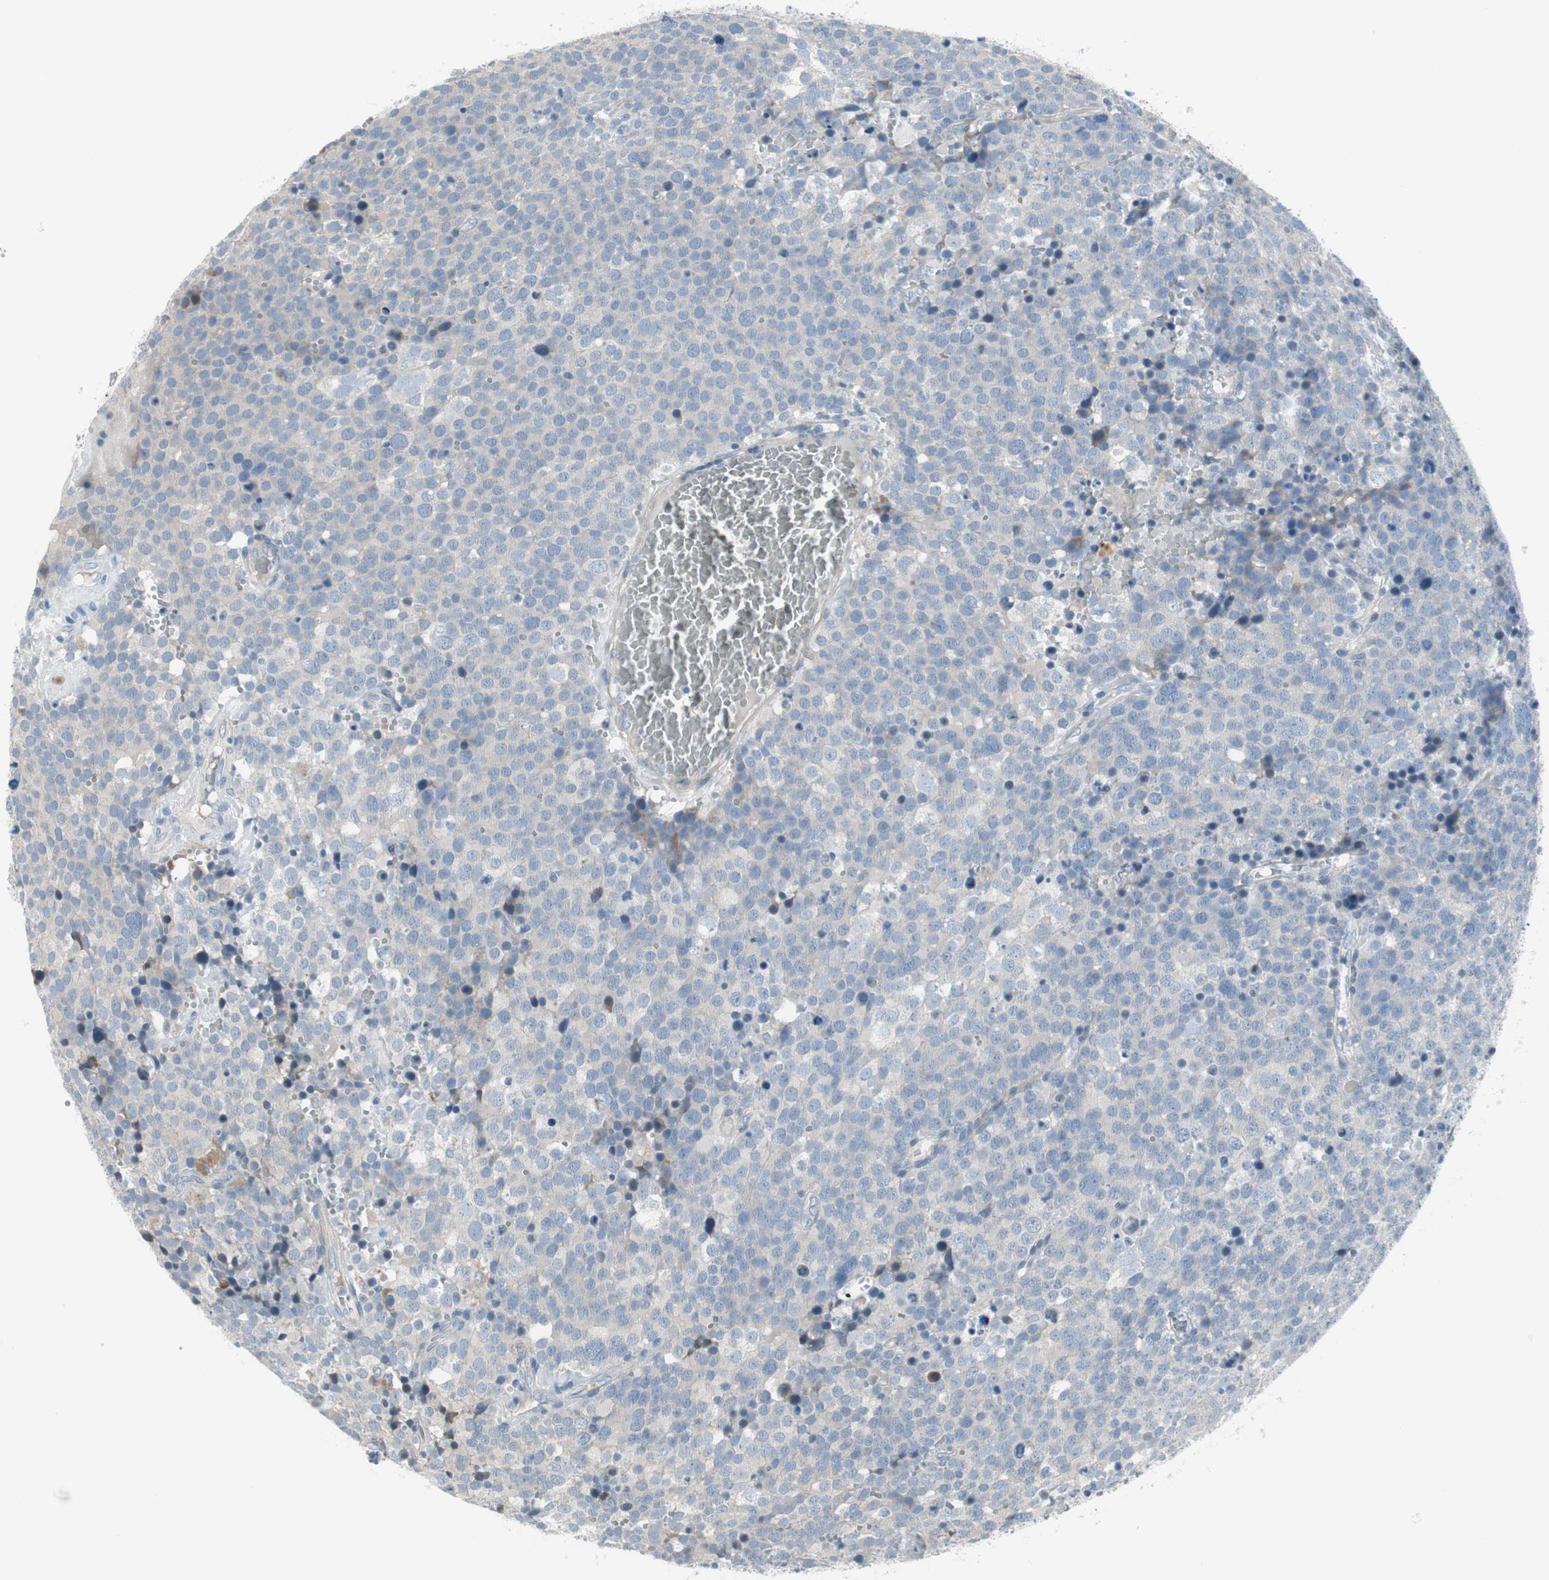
{"staining": {"intensity": "negative", "quantity": "none", "location": "none"}, "tissue": "testis cancer", "cell_type": "Tumor cells", "image_type": "cancer", "snomed": [{"axis": "morphology", "description": "Seminoma, NOS"}, {"axis": "topography", "description": "Testis"}], "caption": "Image shows no protein positivity in tumor cells of testis cancer (seminoma) tissue. (Immunohistochemistry (ihc), brightfield microscopy, high magnification).", "gene": "PIGR", "patient": {"sex": "male", "age": 71}}